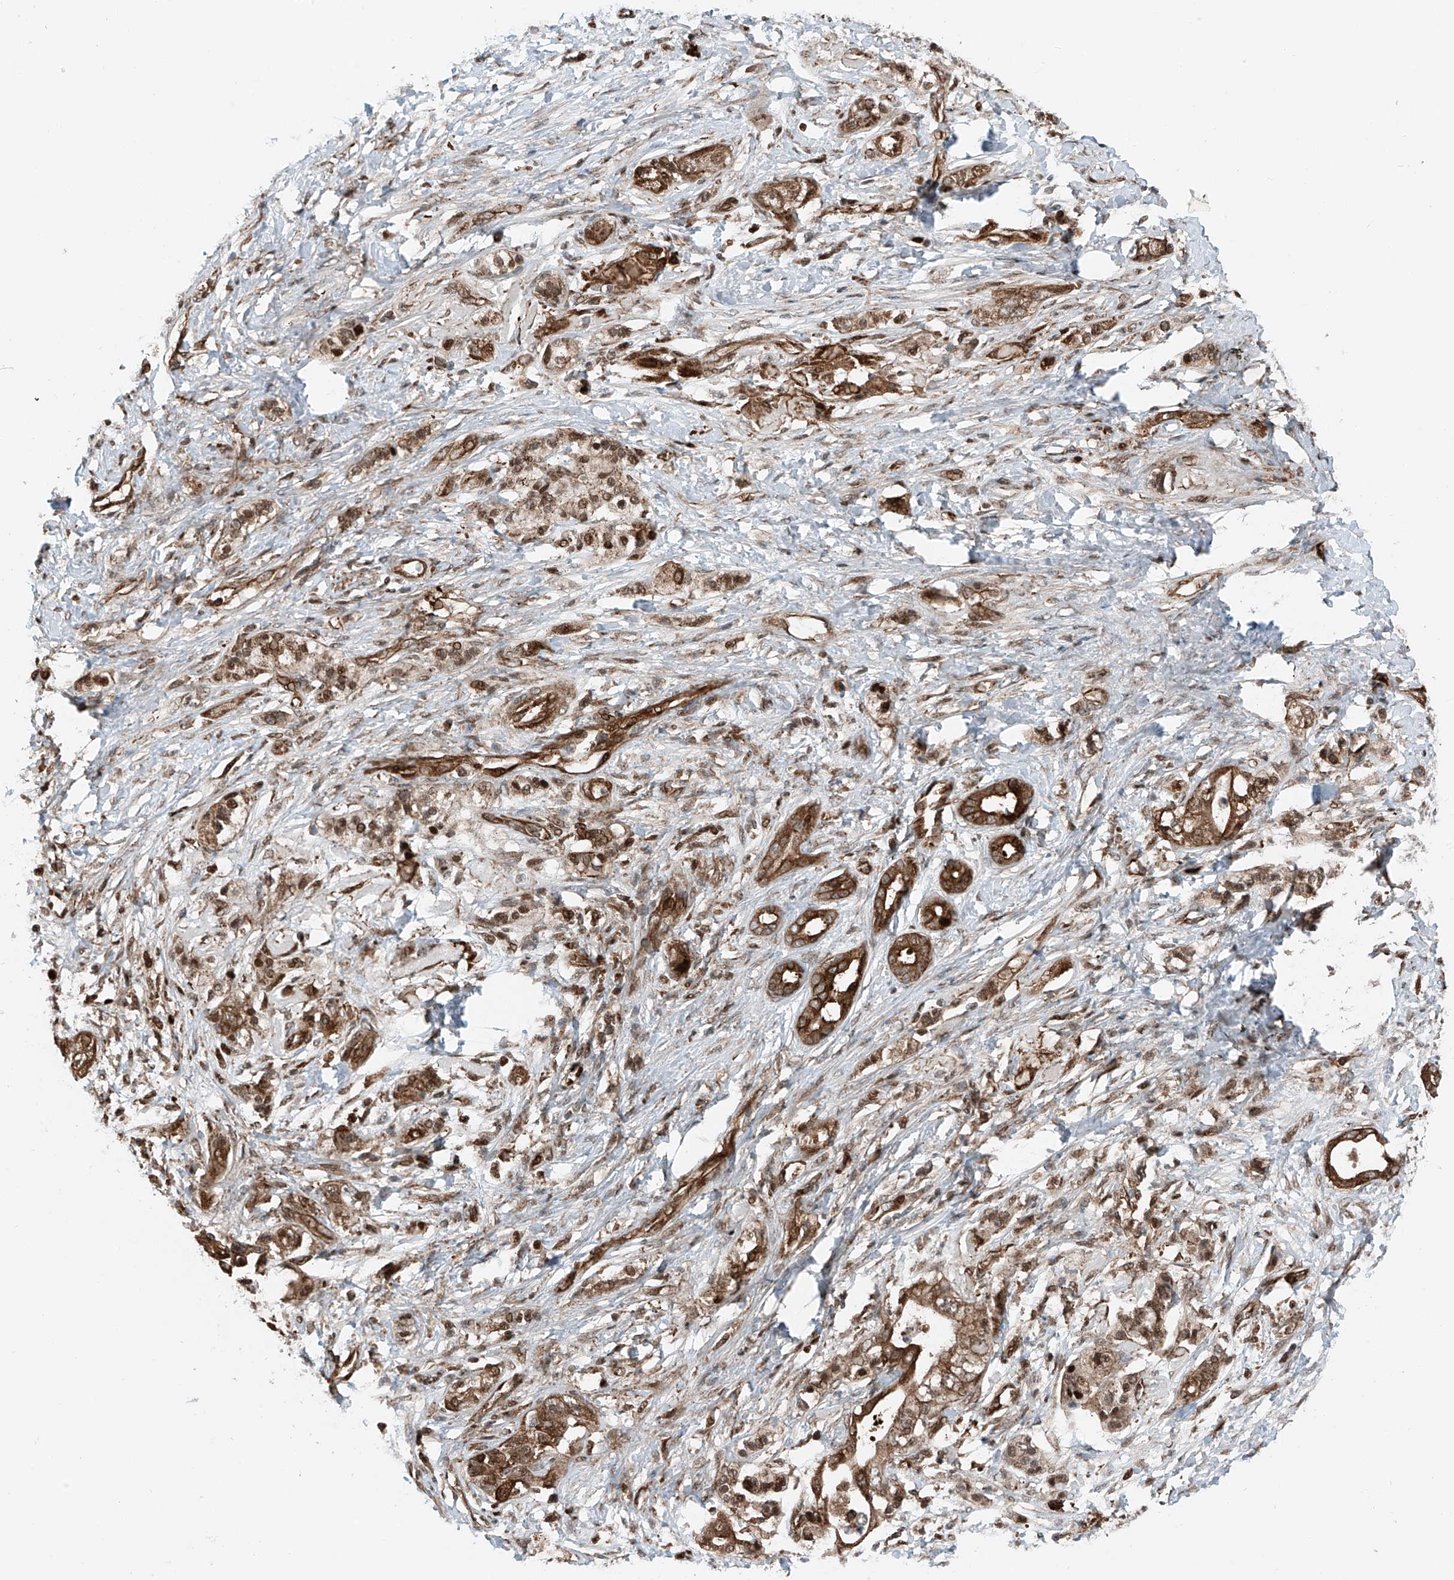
{"staining": {"intensity": "strong", "quantity": ">75%", "location": "cytoplasmic/membranous"}, "tissue": "pancreatic cancer", "cell_type": "Tumor cells", "image_type": "cancer", "snomed": [{"axis": "morphology", "description": "Adenocarcinoma, NOS"}, {"axis": "topography", "description": "Pancreas"}], "caption": "Immunohistochemistry staining of pancreatic cancer (adenocarcinoma), which demonstrates high levels of strong cytoplasmic/membranous expression in about >75% of tumor cells indicating strong cytoplasmic/membranous protein staining. The staining was performed using DAB (3,3'-diaminobenzidine) (brown) for protein detection and nuclei were counterstained in hematoxylin (blue).", "gene": "USP48", "patient": {"sex": "male", "age": 70}}